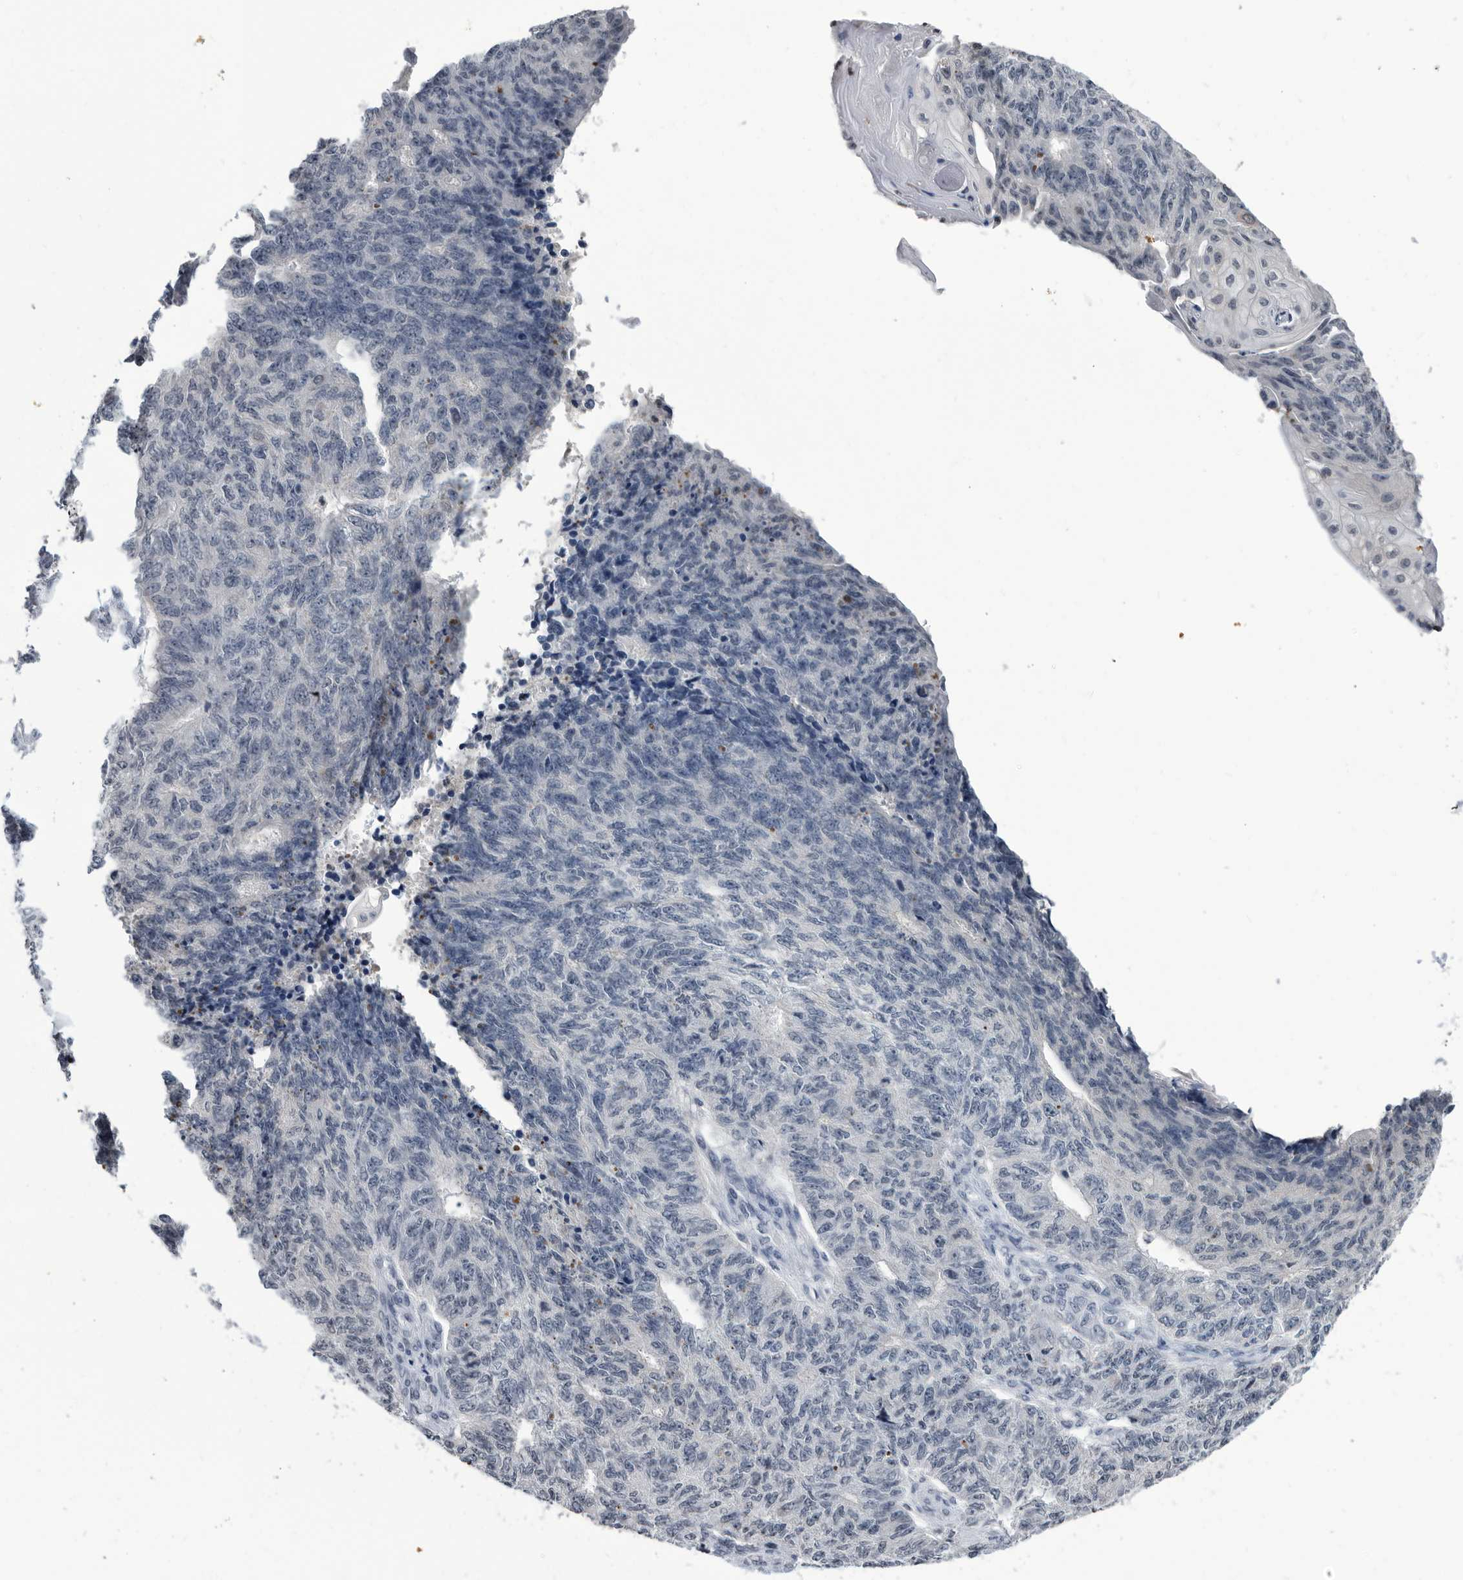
{"staining": {"intensity": "negative", "quantity": "none", "location": "none"}, "tissue": "endometrial cancer", "cell_type": "Tumor cells", "image_type": "cancer", "snomed": [{"axis": "morphology", "description": "Adenocarcinoma, NOS"}, {"axis": "topography", "description": "Endometrium"}], "caption": "Immunohistochemistry (IHC) histopathology image of neoplastic tissue: human endometrial adenocarcinoma stained with DAB (3,3'-diaminobenzidine) shows no significant protein expression in tumor cells.", "gene": "TSTD1", "patient": {"sex": "female", "age": 32}}